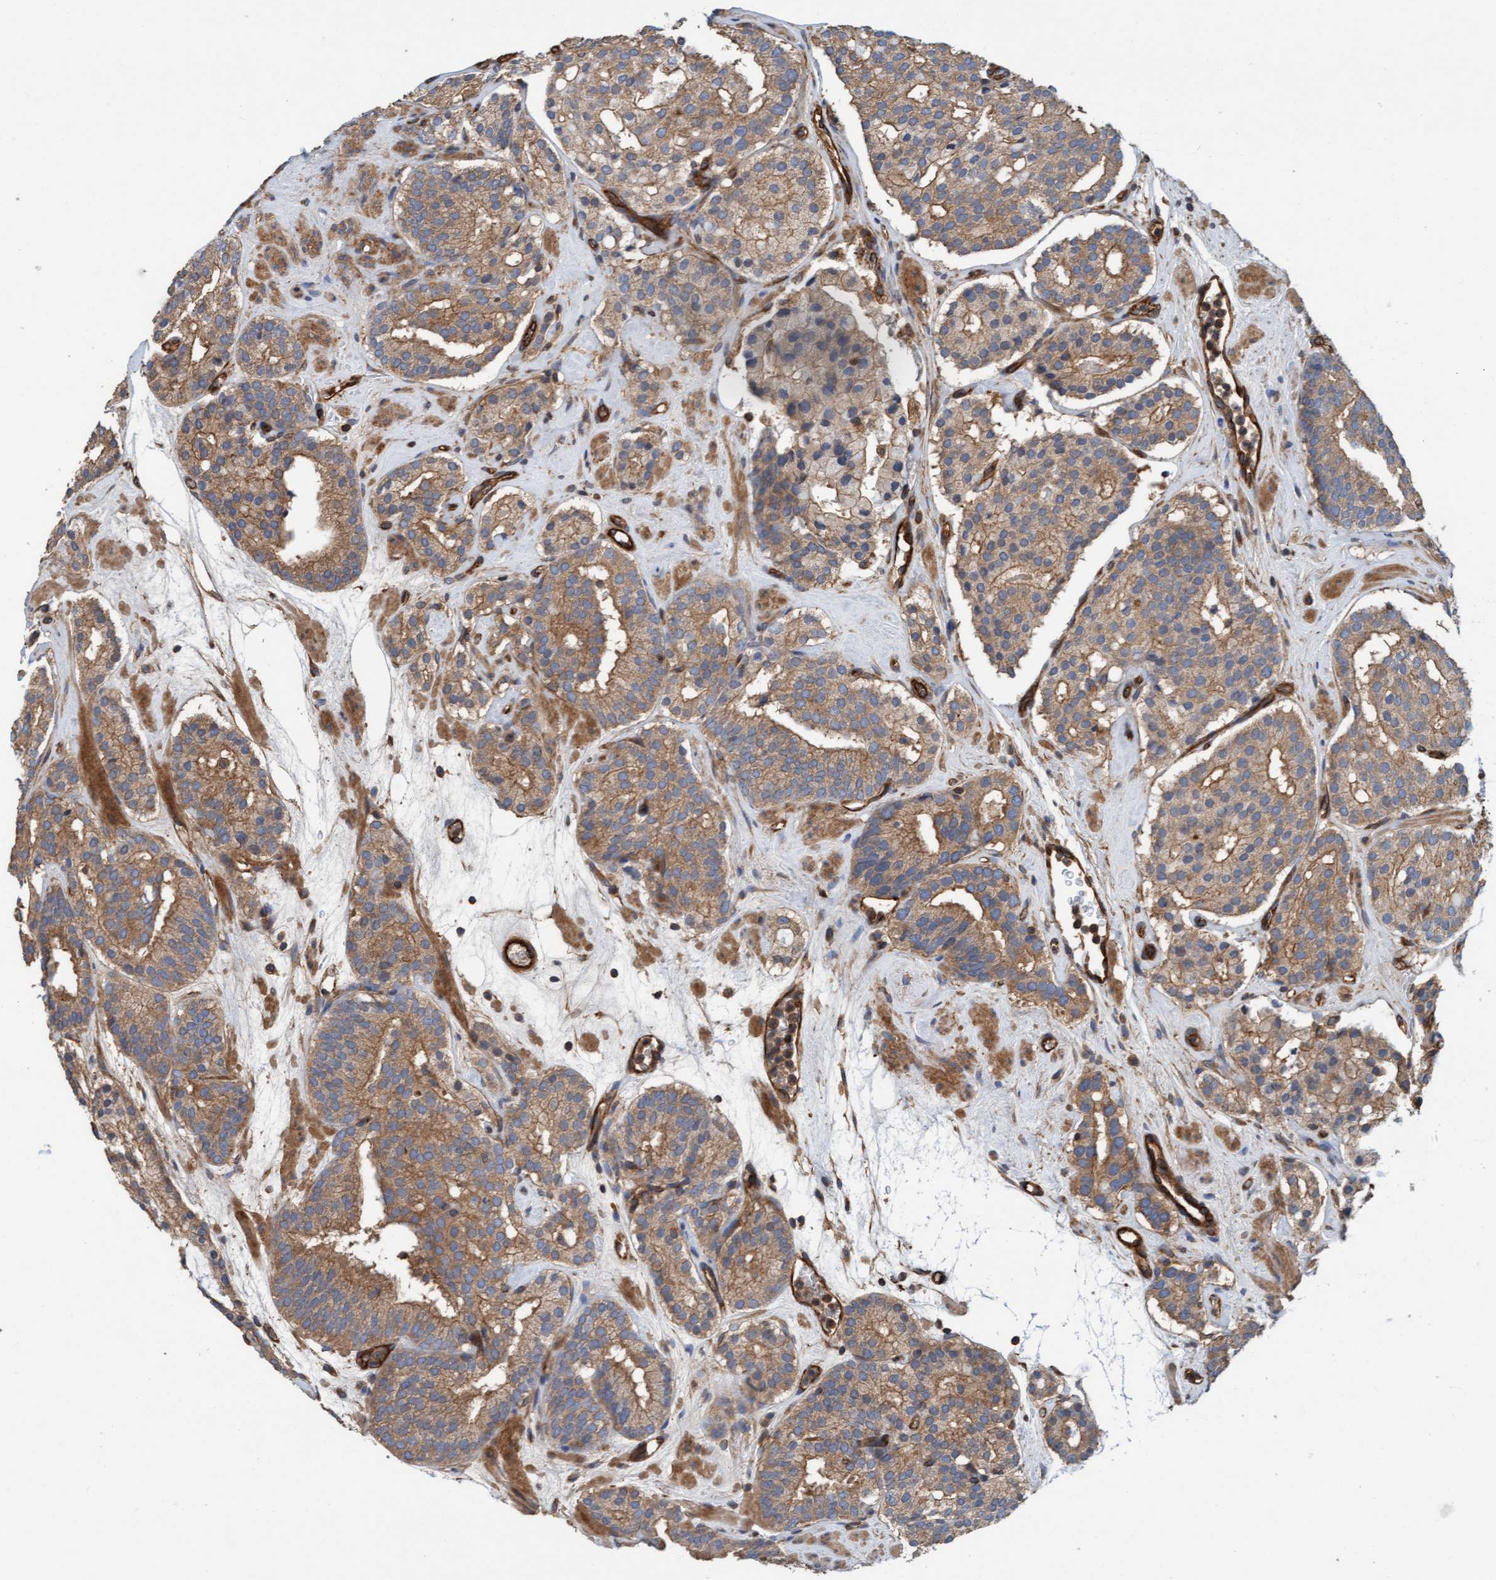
{"staining": {"intensity": "moderate", "quantity": ">75%", "location": "cytoplasmic/membranous"}, "tissue": "prostate cancer", "cell_type": "Tumor cells", "image_type": "cancer", "snomed": [{"axis": "morphology", "description": "Adenocarcinoma, Low grade"}, {"axis": "topography", "description": "Prostate"}], "caption": "This image exhibits prostate low-grade adenocarcinoma stained with immunohistochemistry to label a protein in brown. The cytoplasmic/membranous of tumor cells show moderate positivity for the protein. Nuclei are counter-stained blue.", "gene": "STXBP4", "patient": {"sex": "male", "age": 69}}